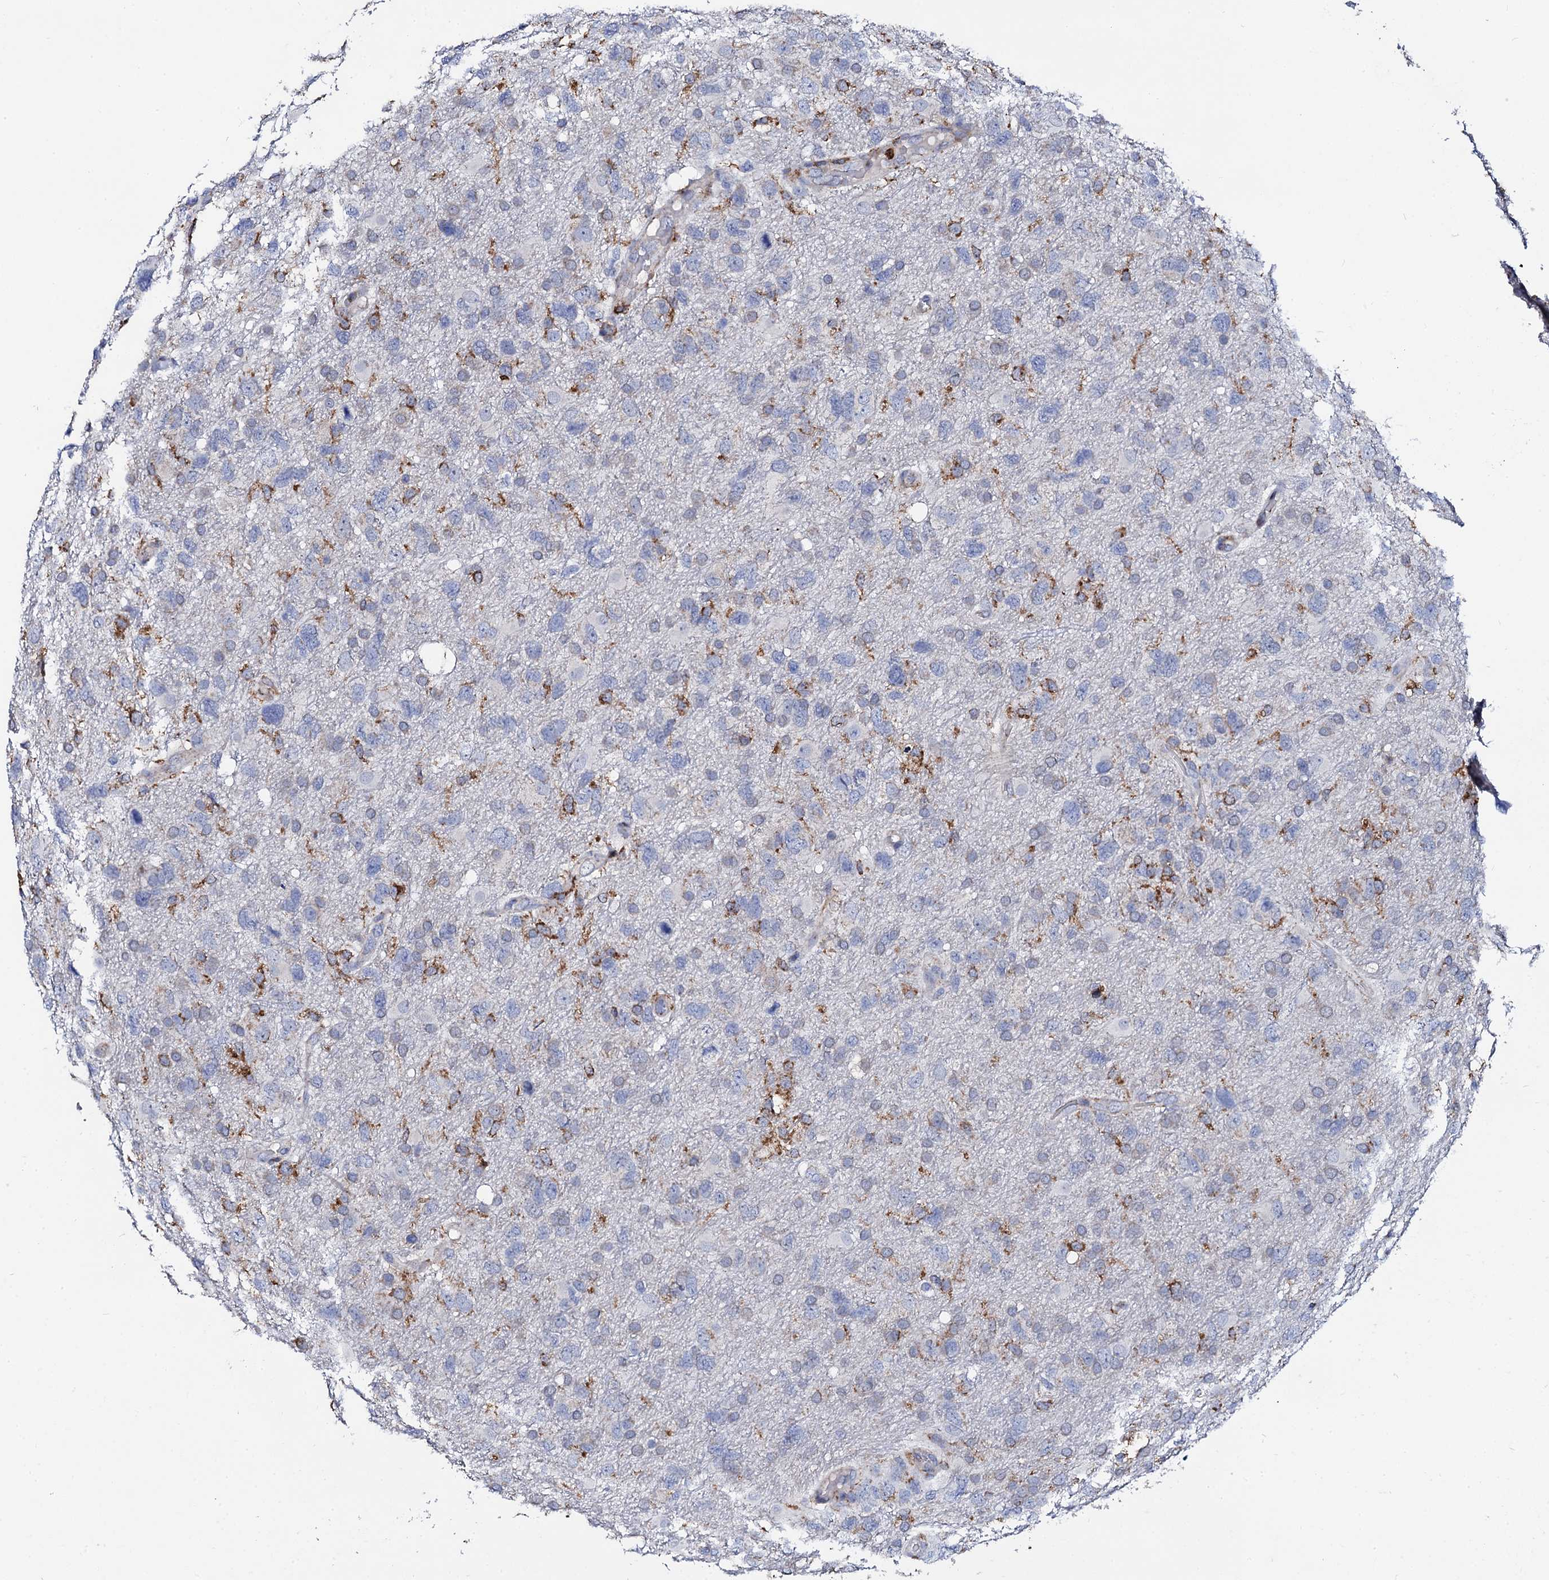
{"staining": {"intensity": "negative", "quantity": "none", "location": "none"}, "tissue": "glioma", "cell_type": "Tumor cells", "image_type": "cancer", "snomed": [{"axis": "morphology", "description": "Glioma, malignant, High grade"}, {"axis": "topography", "description": "Brain"}], "caption": "A photomicrograph of human glioma is negative for staining in tumor cells.", "gene": "TCIRG1", "patient": {"sex": "male", "age": 61}}